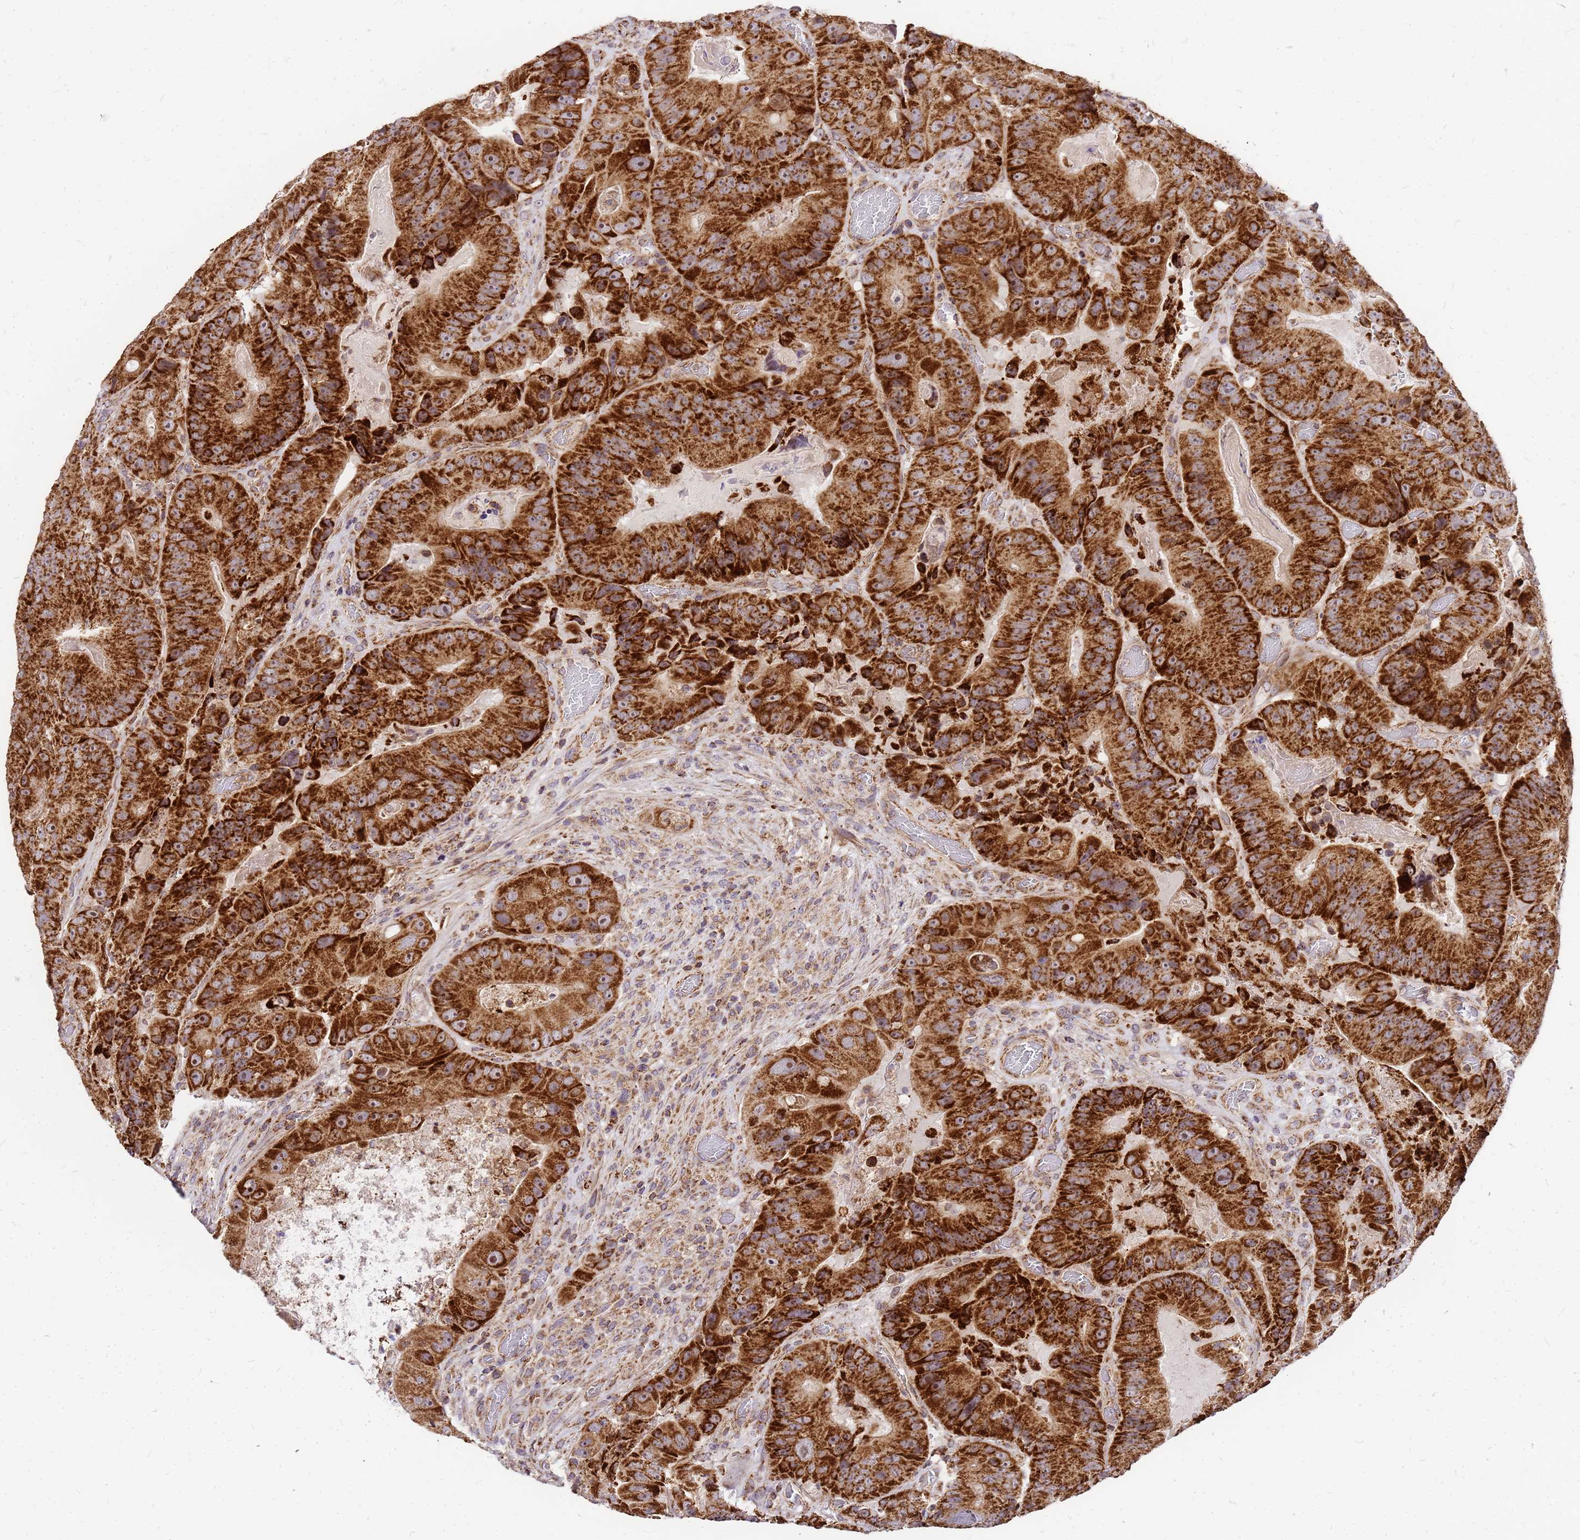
{"staining": {"intensity": "strong", "quantity": ">75%", "location": "cytoplasmic/membranous"}, "tissue": "colorectal cancer", "cell_type": "Tumor cells", "image_type": "cancer", "snomed": [{"axis": "morphology", "description": "Adenocarcinoma, NOS"}, {"axis": "topography", "description": "Colon"}], "caption": "A micrograph showing strong cytoplasmic/membranous expression in about >75% of tumor cells in colorectal cancer, as visualized by brown immunohistochemical staining.", "gene": "MRPS26", "patient": {"sex": "female", "age": 86}}